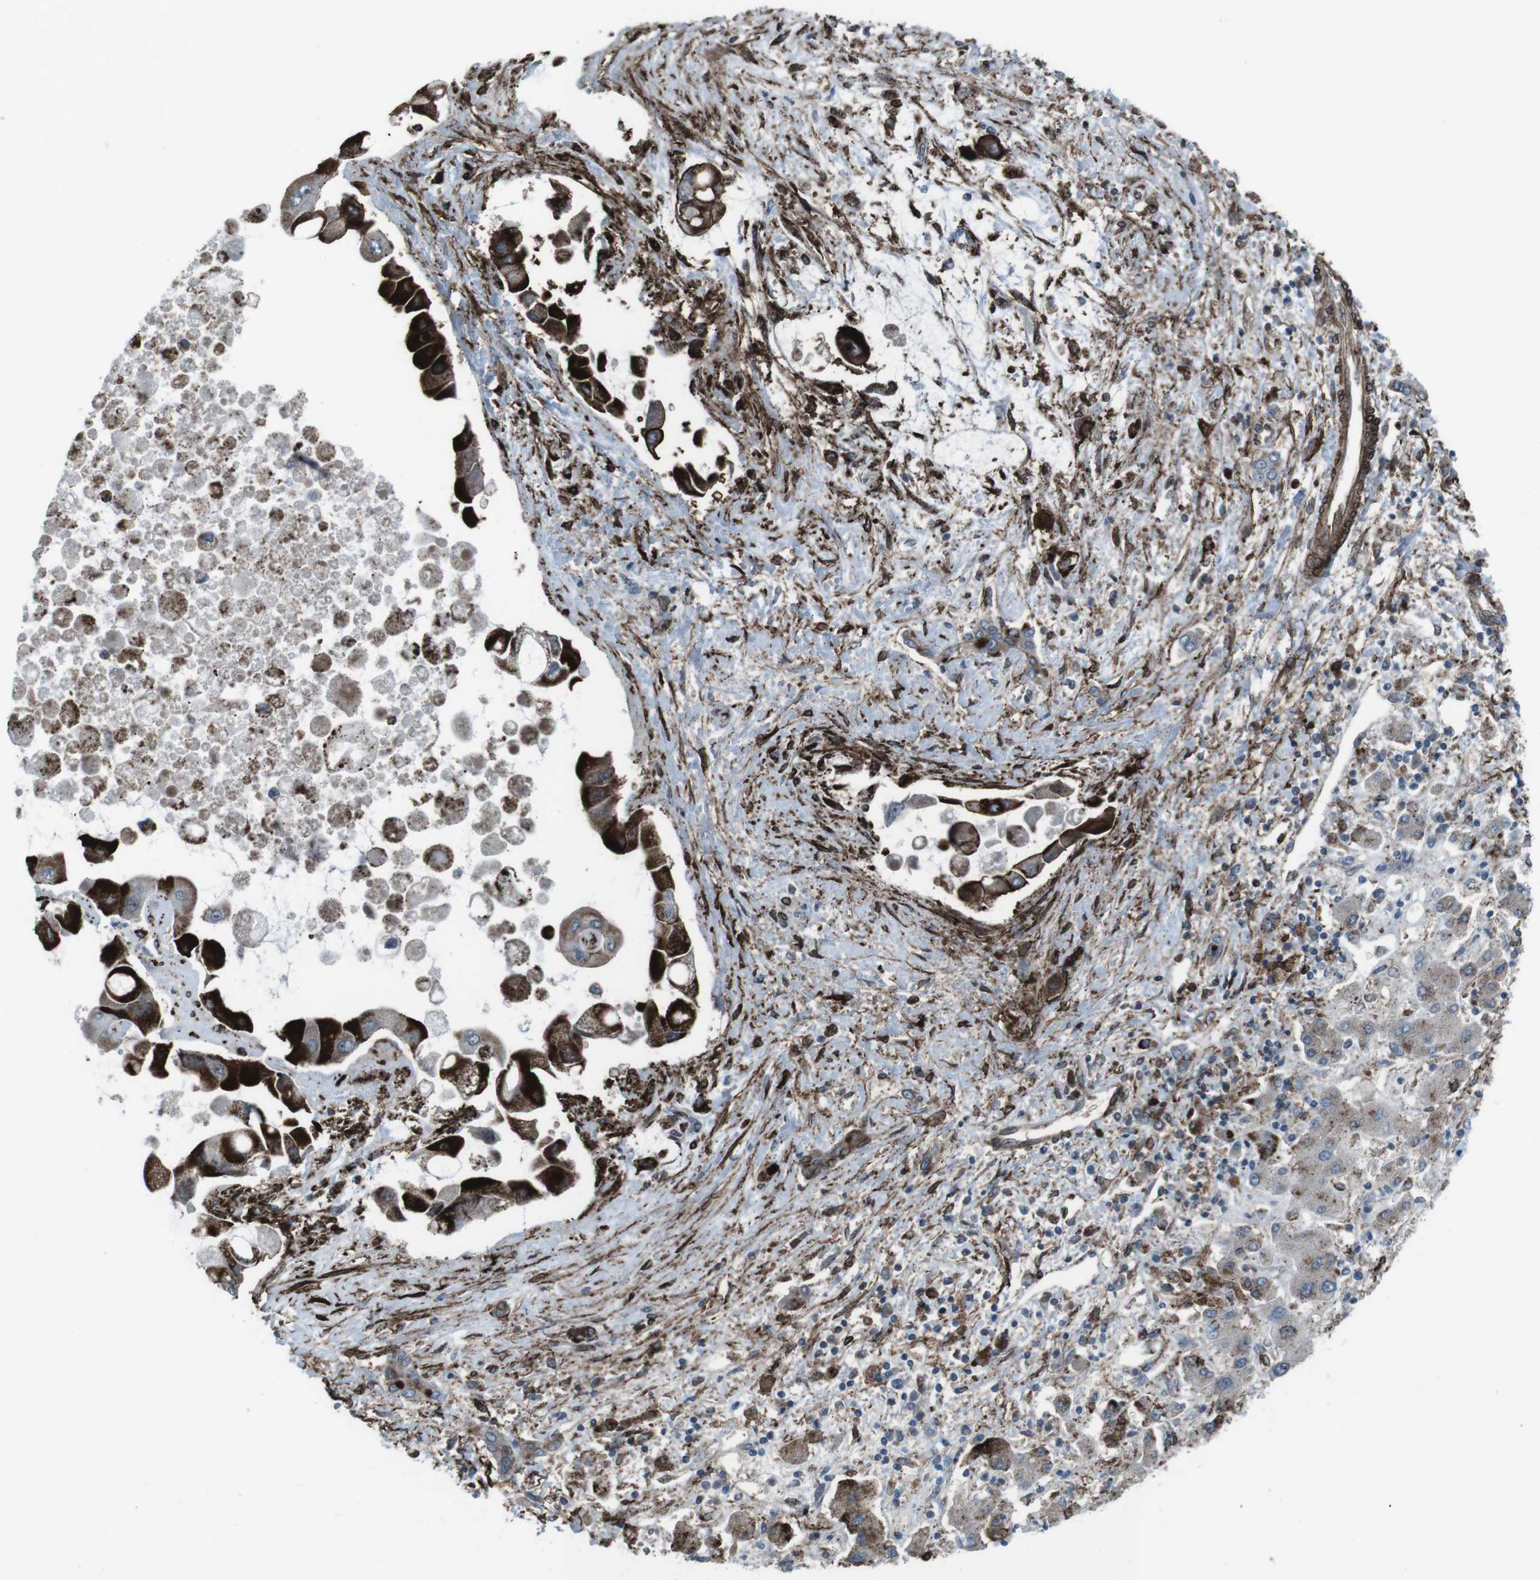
{"staining": {"intensity": "strong", "quantity": ">75%", "location": "cytoplasmic/membranous"}, "tissue": "liver cancer", "cell_type": "Tumor cells", "image_type": "cancer", "snomed": [{"axis": "morphology", "description": "Cholangiocarcinoma"}, {"axis": "topography", "description": "Liver"}], "caption": "This histopathology image shows immunohistochemistry (IHC) staining of liver cancer (cholangiocarcinoma), with high strong cytoplasmic/membranous positivity in approximately >75% of tumor cells.", "gene": "GDF10", "patient": {"sex": "male", "age": 50}}